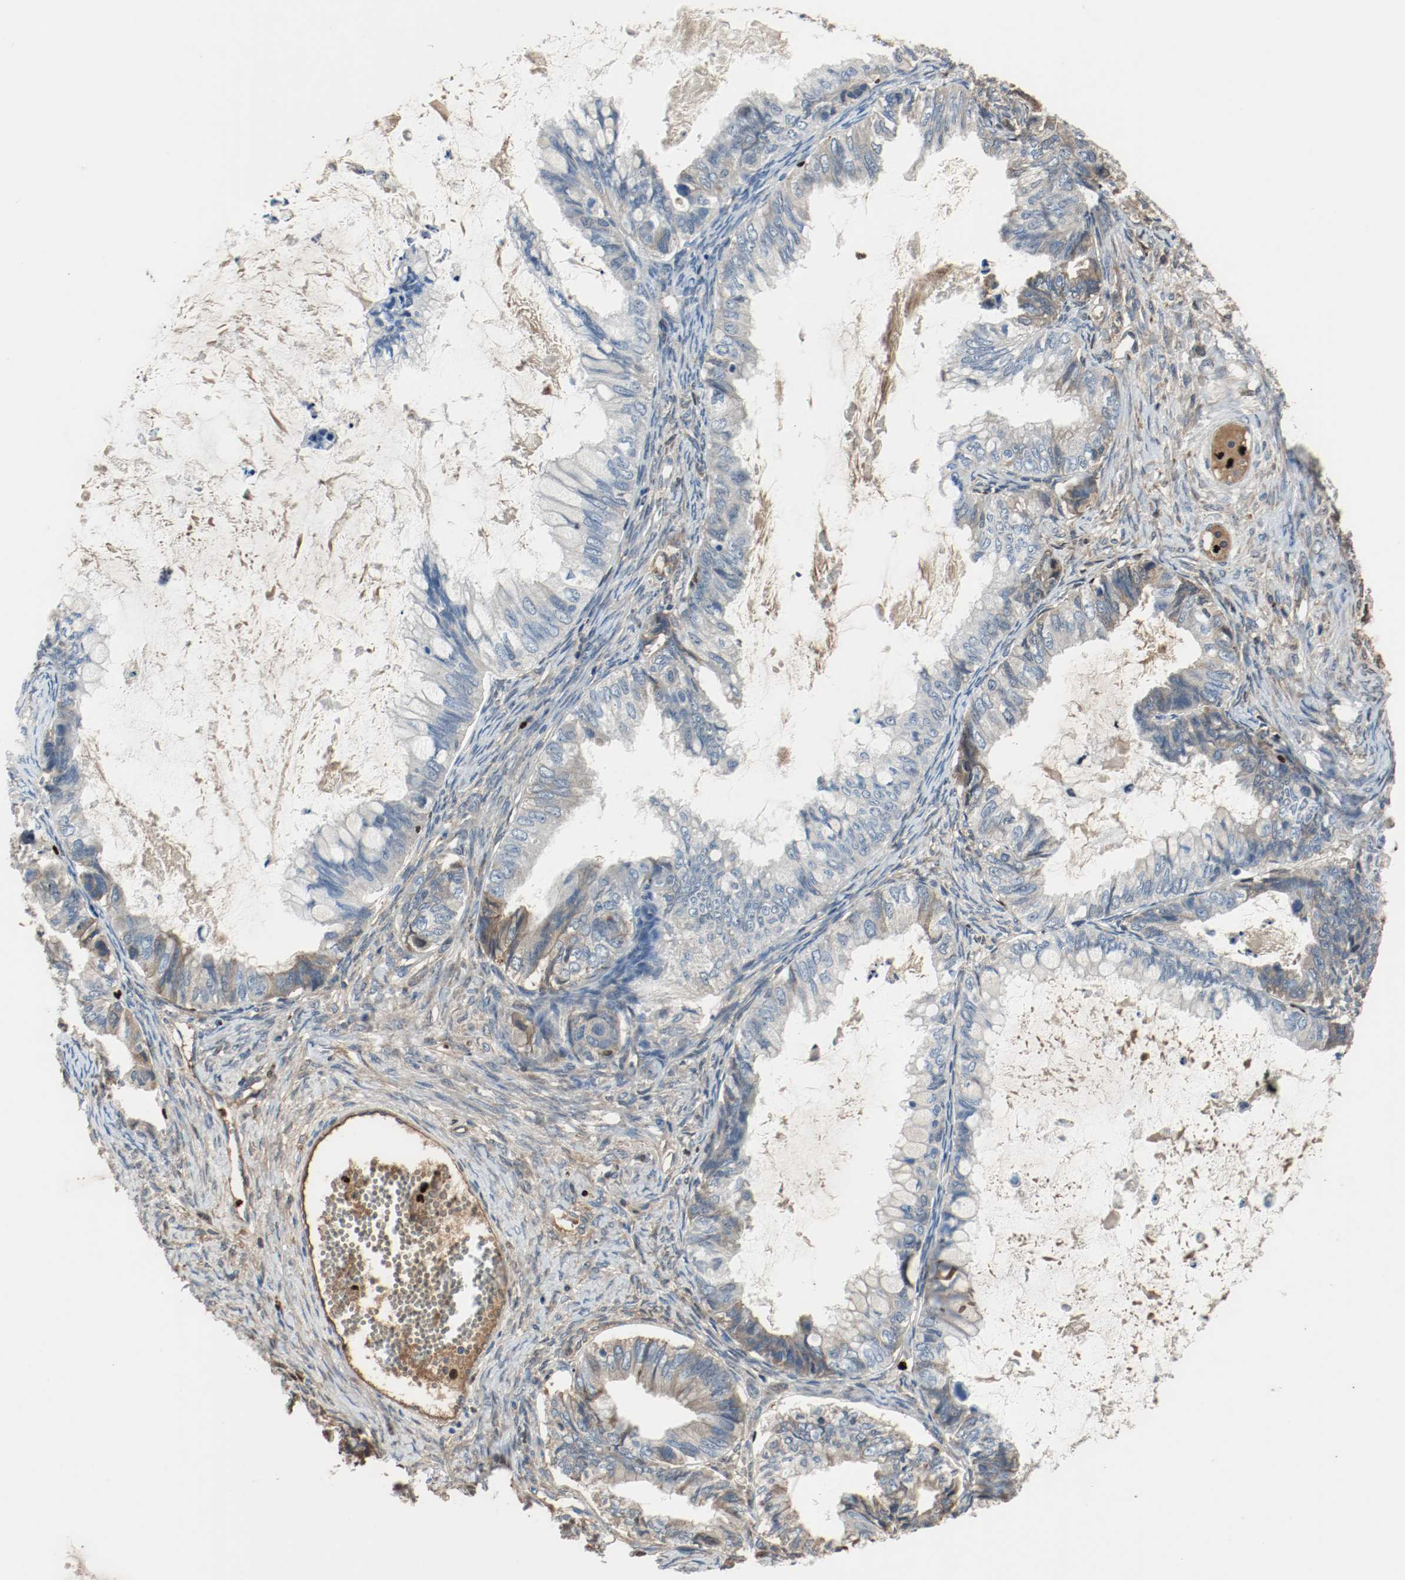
{"staining": {"intensity": "weak", "quantity": "<25%", "location": "cytoplasmic/membranous"}, "tissue": "ovarian cancer", "cell_type": "Tumor cells", "image_type": "cancer", "snomed": [{"axis": "morphology", "description": "Cystadenocarcinoma, mucinous, NOS"}, {"axis": "topography", "description": "Ovary"}], "caption": "A photomicrograph of ovarian mucinous cystadenocarcinoma stained for a protein exhibits no brown staining in tumor cells.", "gene": "BLK", "patient": {"sex": "female", "age": 80}}